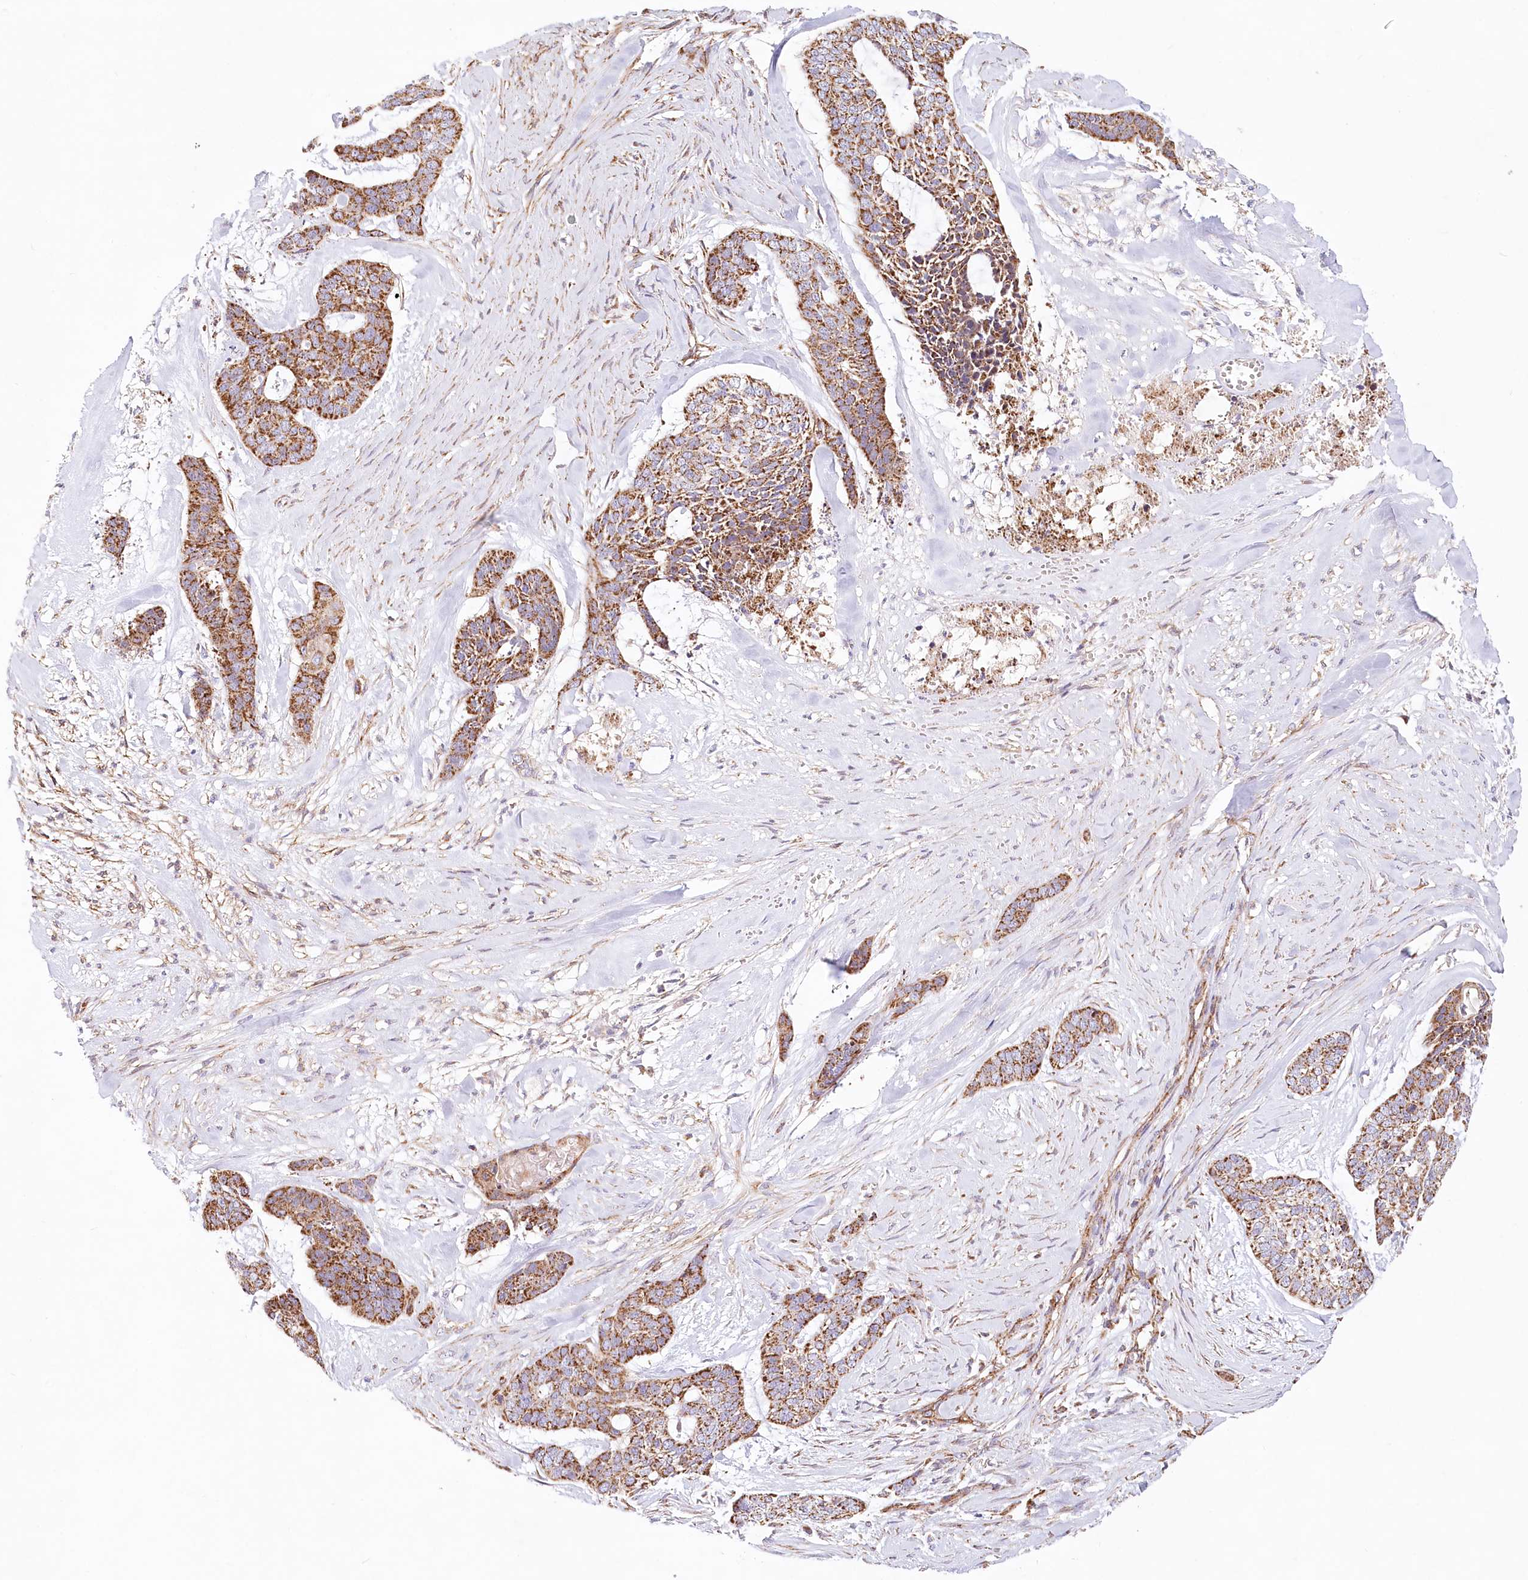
{"staining": {"intensity": "moderate", "quantity": ">75%", "location": "cytoplasmic/membranous"}, "tissue": "skin cancer", "cell_type": "Tumor cells", "image_type": "cancer", "snomed": [{"axis": "morphology", "description": "Basal cell carcinoma"}, {"axis": "topography", "description": "Skin"}], "caption": "Immunohistochemical staining of human basal cell carcinoma (skin) reveals medium levels of moderate cytoplasmic/membranous expression in approximately >75% of tumor cells.", "gene": "UMPS", "patient": {"sex": "female", "age": 64}}